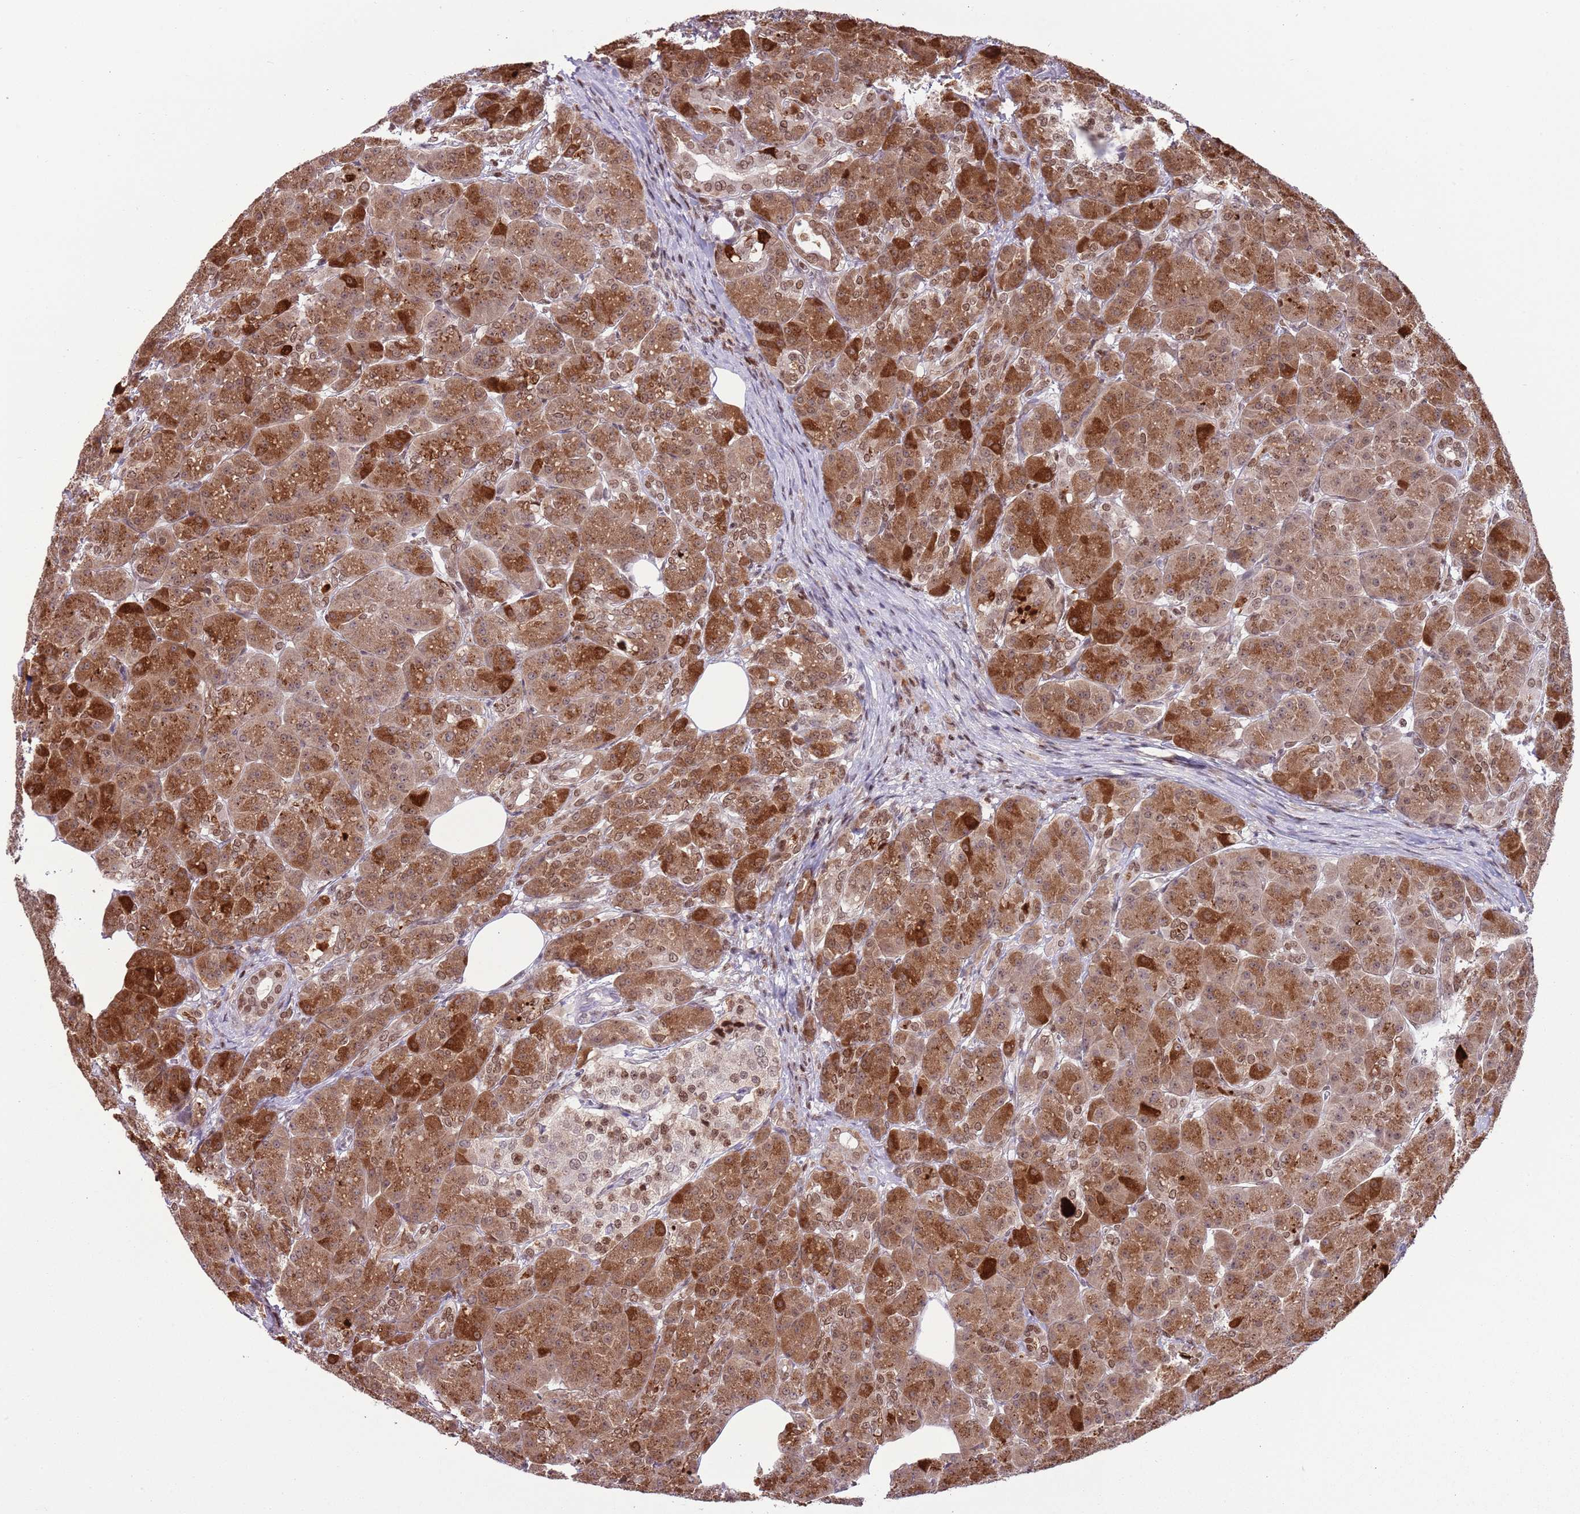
{"staining": {"intensity": "strong", "quantity": ">75%", "location": "cytoplasmic/membranous"}, "tissue": "pancreas", "cell_type": "Exocrine glandular cells", "image_type": "normal", "snomed": [{"axis": "morphology", "description": "Normal tissue, NOS"}, {"axis": "topography", "description": "Pancreas"}], "caption": "Pancreas was stained to show a protein in brown. There is high levels of strong cytoplasmic/membranous expression in about >75% of exocrine glandular cells.", "gene": "SELENOH", "patient": {"sex": "male", "age": 63}}